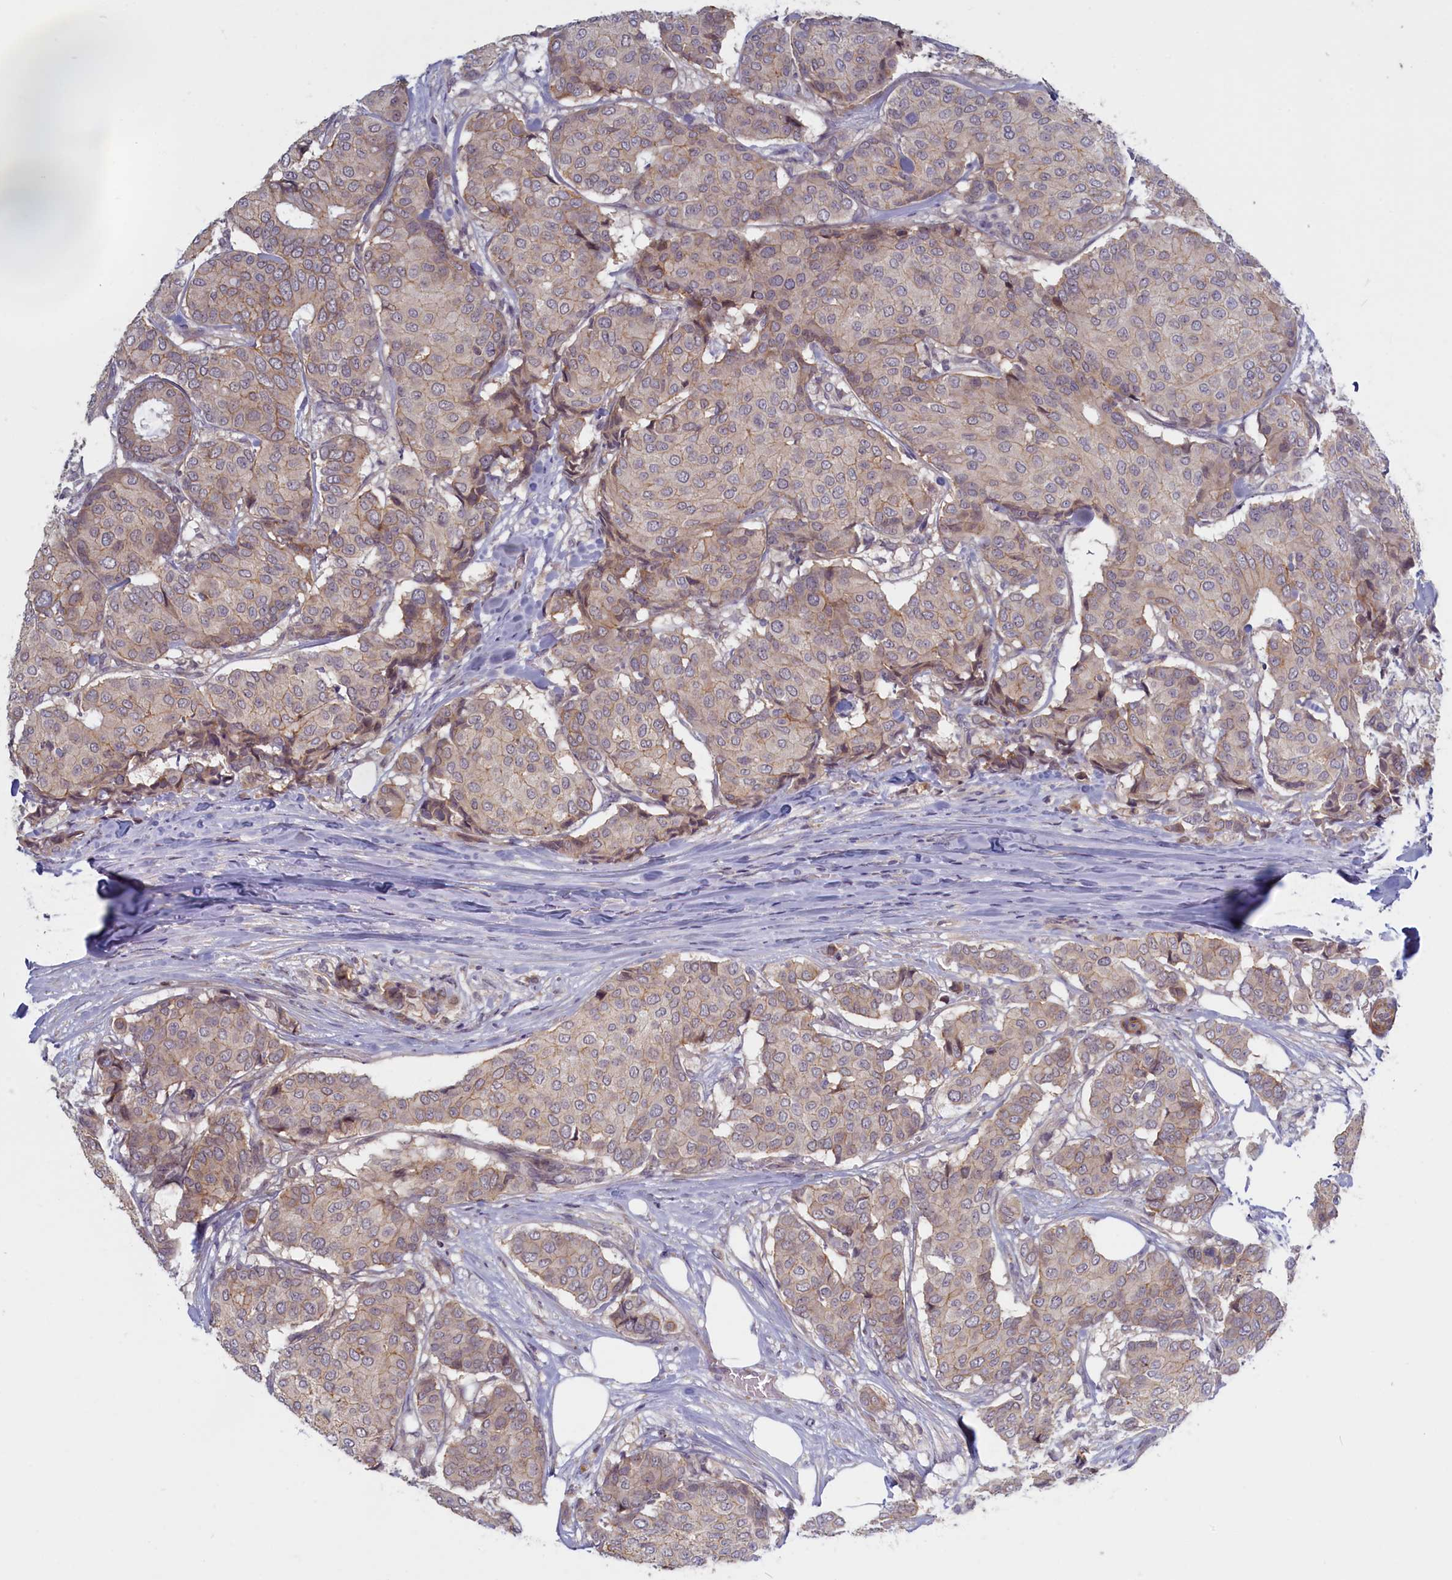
{"staining": {"intensity": "weak", "quantity": "25%-75%", "location": "cytoplasmic/membranous"}, "tissue": "breast cancer", "cell_type": "Tumor cells", "image_type": "cancer", "snomed": [{"axis": "morphology", "description": "Duct carcinoma"}, {"axis": "topography", "description": "Breast"}], "caption": "Immunohistochemical staining of human breast intraductal carcinoma shows low levels of weak cytoplasmic/membranous positivity in approximately 25%-75% of tumor cells. (DAB IHC with brightfield microscopy, high magnification).", "gene": "TRPM4", "patient": {"sex": "female", "age": 75}}